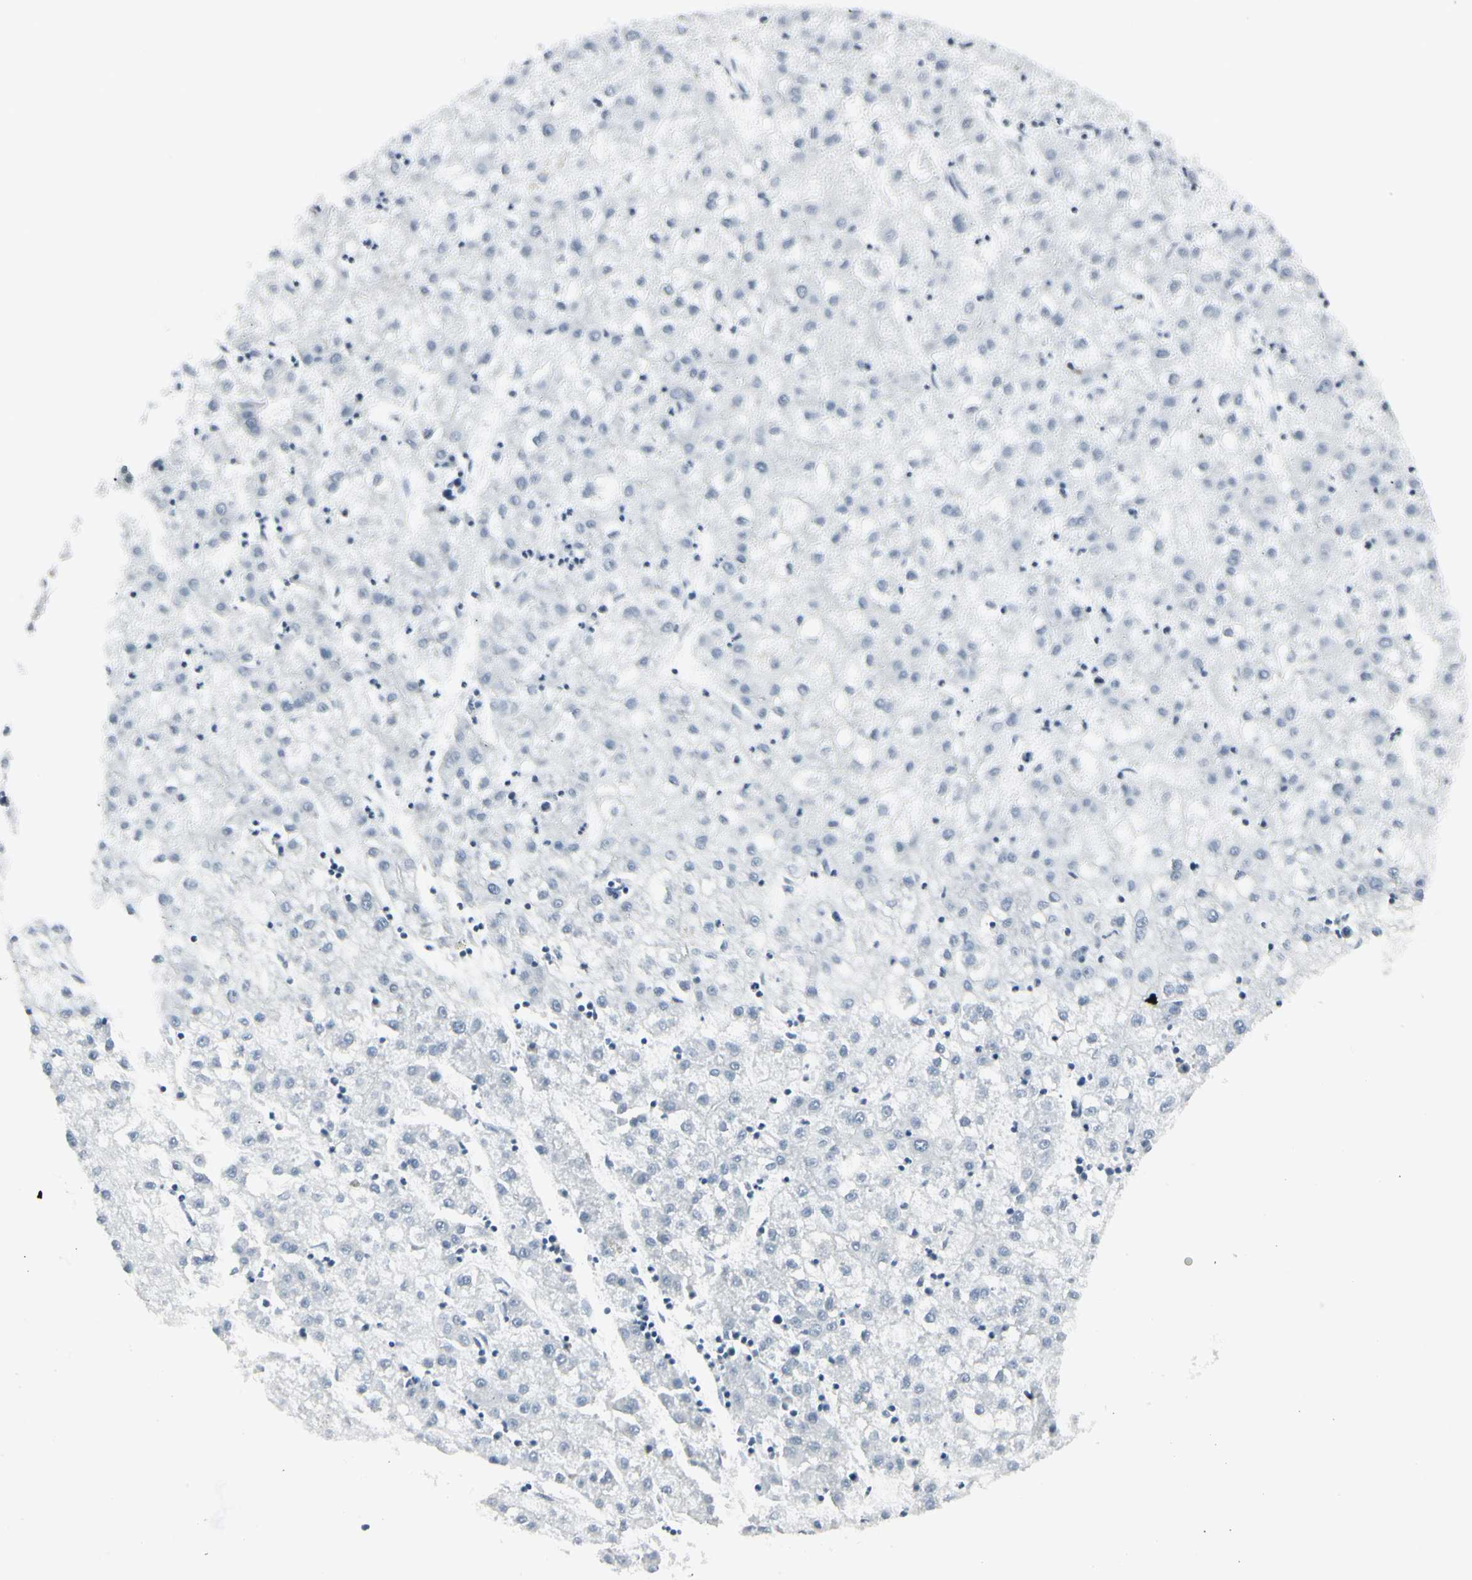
{"staining": {"intensity": "negative", "quantity": "none", "location": "none"}, "tissue": "liver cancer", "cell_type": "Tumor cells", "image_type": "cancer", "snomed": [{"axis": "morphology", "description": "Carcinoma, Hepatocellular, NOS"}, {"axis": "topography", "description": "Liver"}], "caption": "An IHC micrograph of liver cancer is shown. There is no staining in tumor cells of liver cancer.", "gene": "ZBTB7B", "patient": {"sex": "male", "age": 72}}